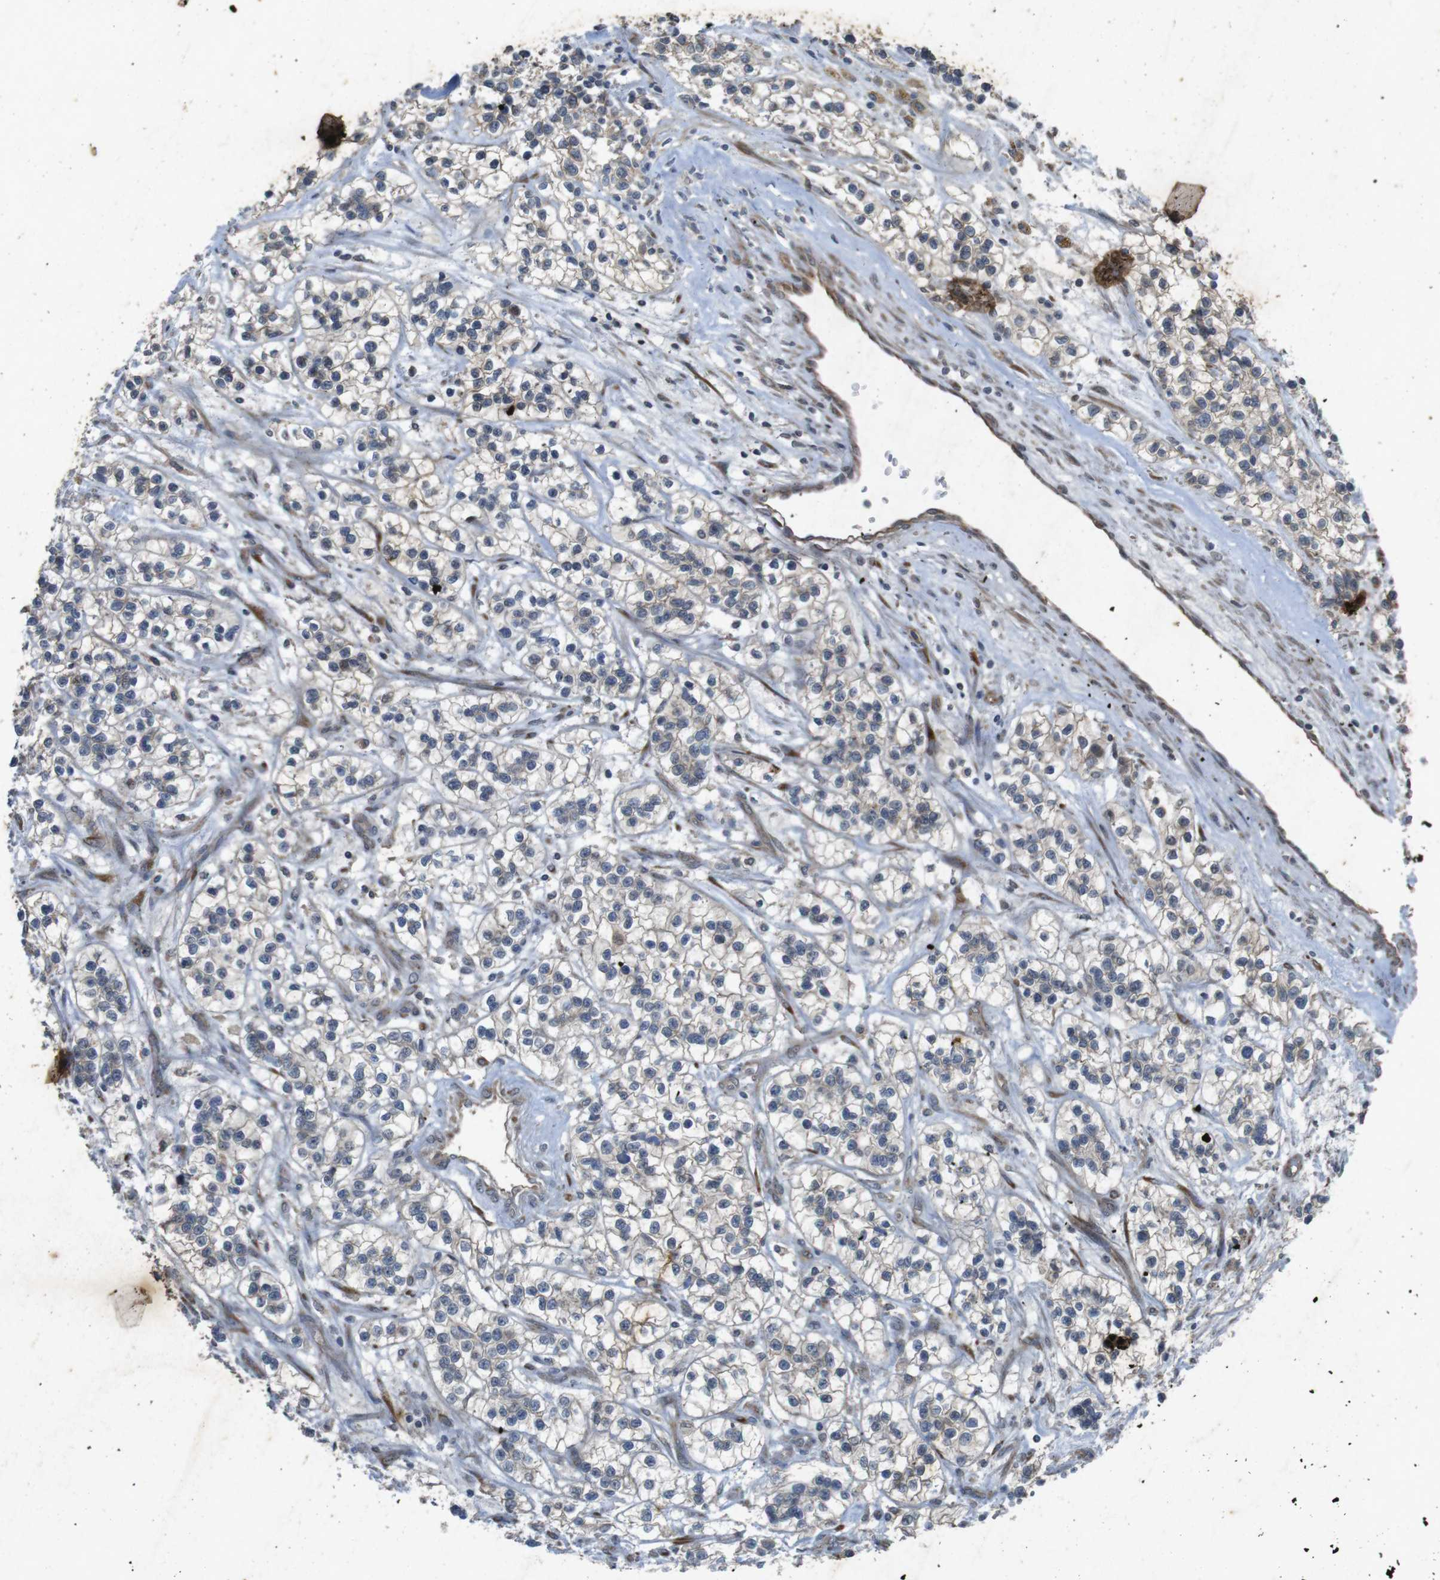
{"staining": {"intensity": "weak", "quantity": "<25%", "location": "cytoplasmic/membranous"}, "tissue": "renal cancer", "cell_type": "Tumor cells", "image_type": "cancer", "snomed": [{"axis": "morphology", "description": "Adenocarcinoma, NOS"}, {"axis": "topography", "description": "Kidney"}], "caption": "A high-resolution histopathology image shows immunohistochemistry staining of renal cancer, which displays no significant expression in tumor cells. (DAB (3,3'-diaminobenzidine) immunohistochemistry (IHC) visualized using brightfield microscopy, high magnification).", "gene": "FLCN", "patient": {"sex": "female", "age": 57}}